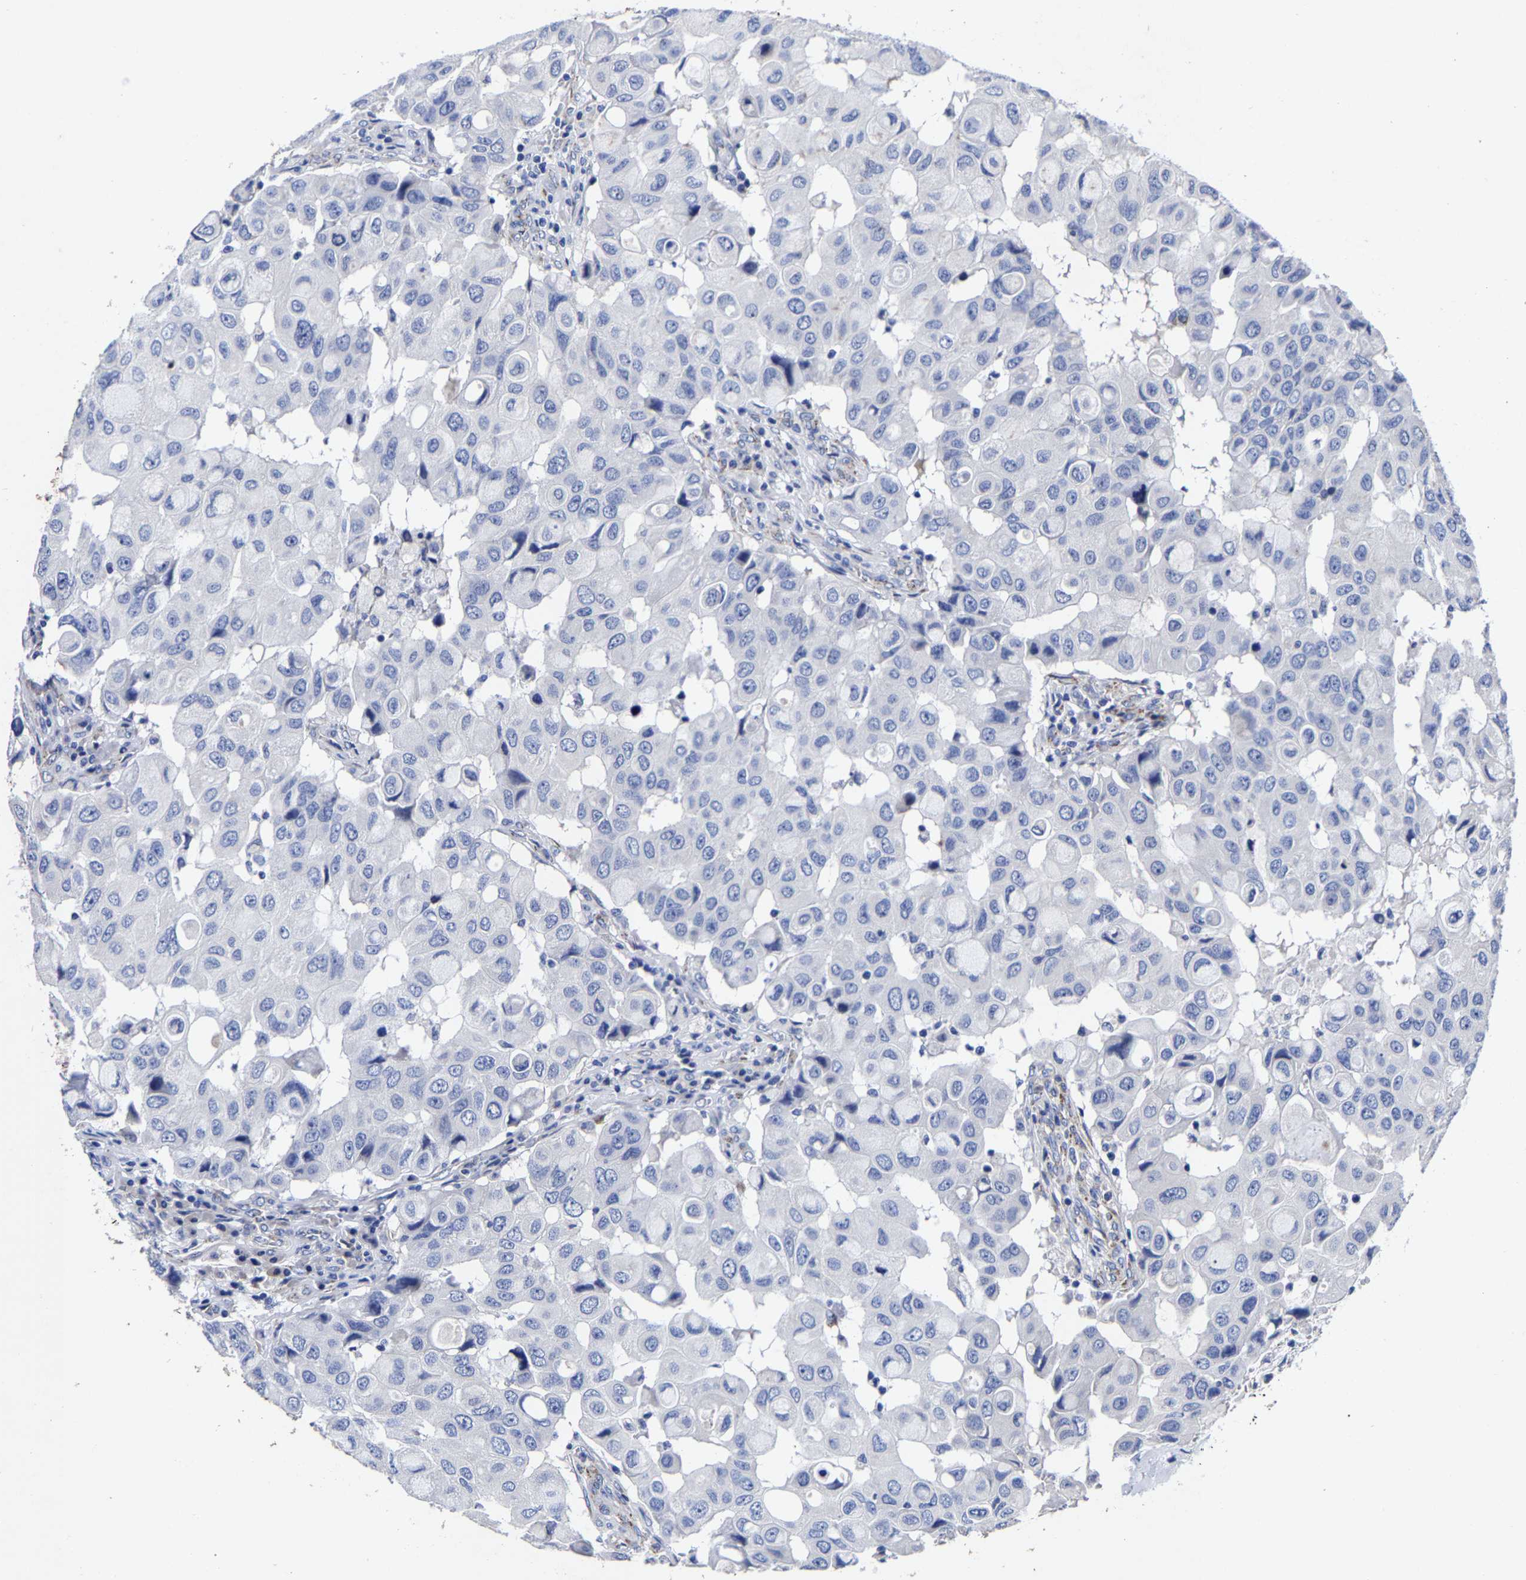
{"staining": {"intensity": "negative", "quantity": "none", "location": "none"}, "tissue": "breast cancer", "cell_type": "Tumor cells", "image_type": "cancer", "snomed": [{"axis": "morphology", "description": "Duct carcinoma"}, {"axis": "topography", "description": "Breast"}], "caption": "Tumor cells are negative for protein expression in human breast cancer (invasive ductal carcinoma).", "gene": "AASS", "patient": {"sex": "female", "age": 27}}